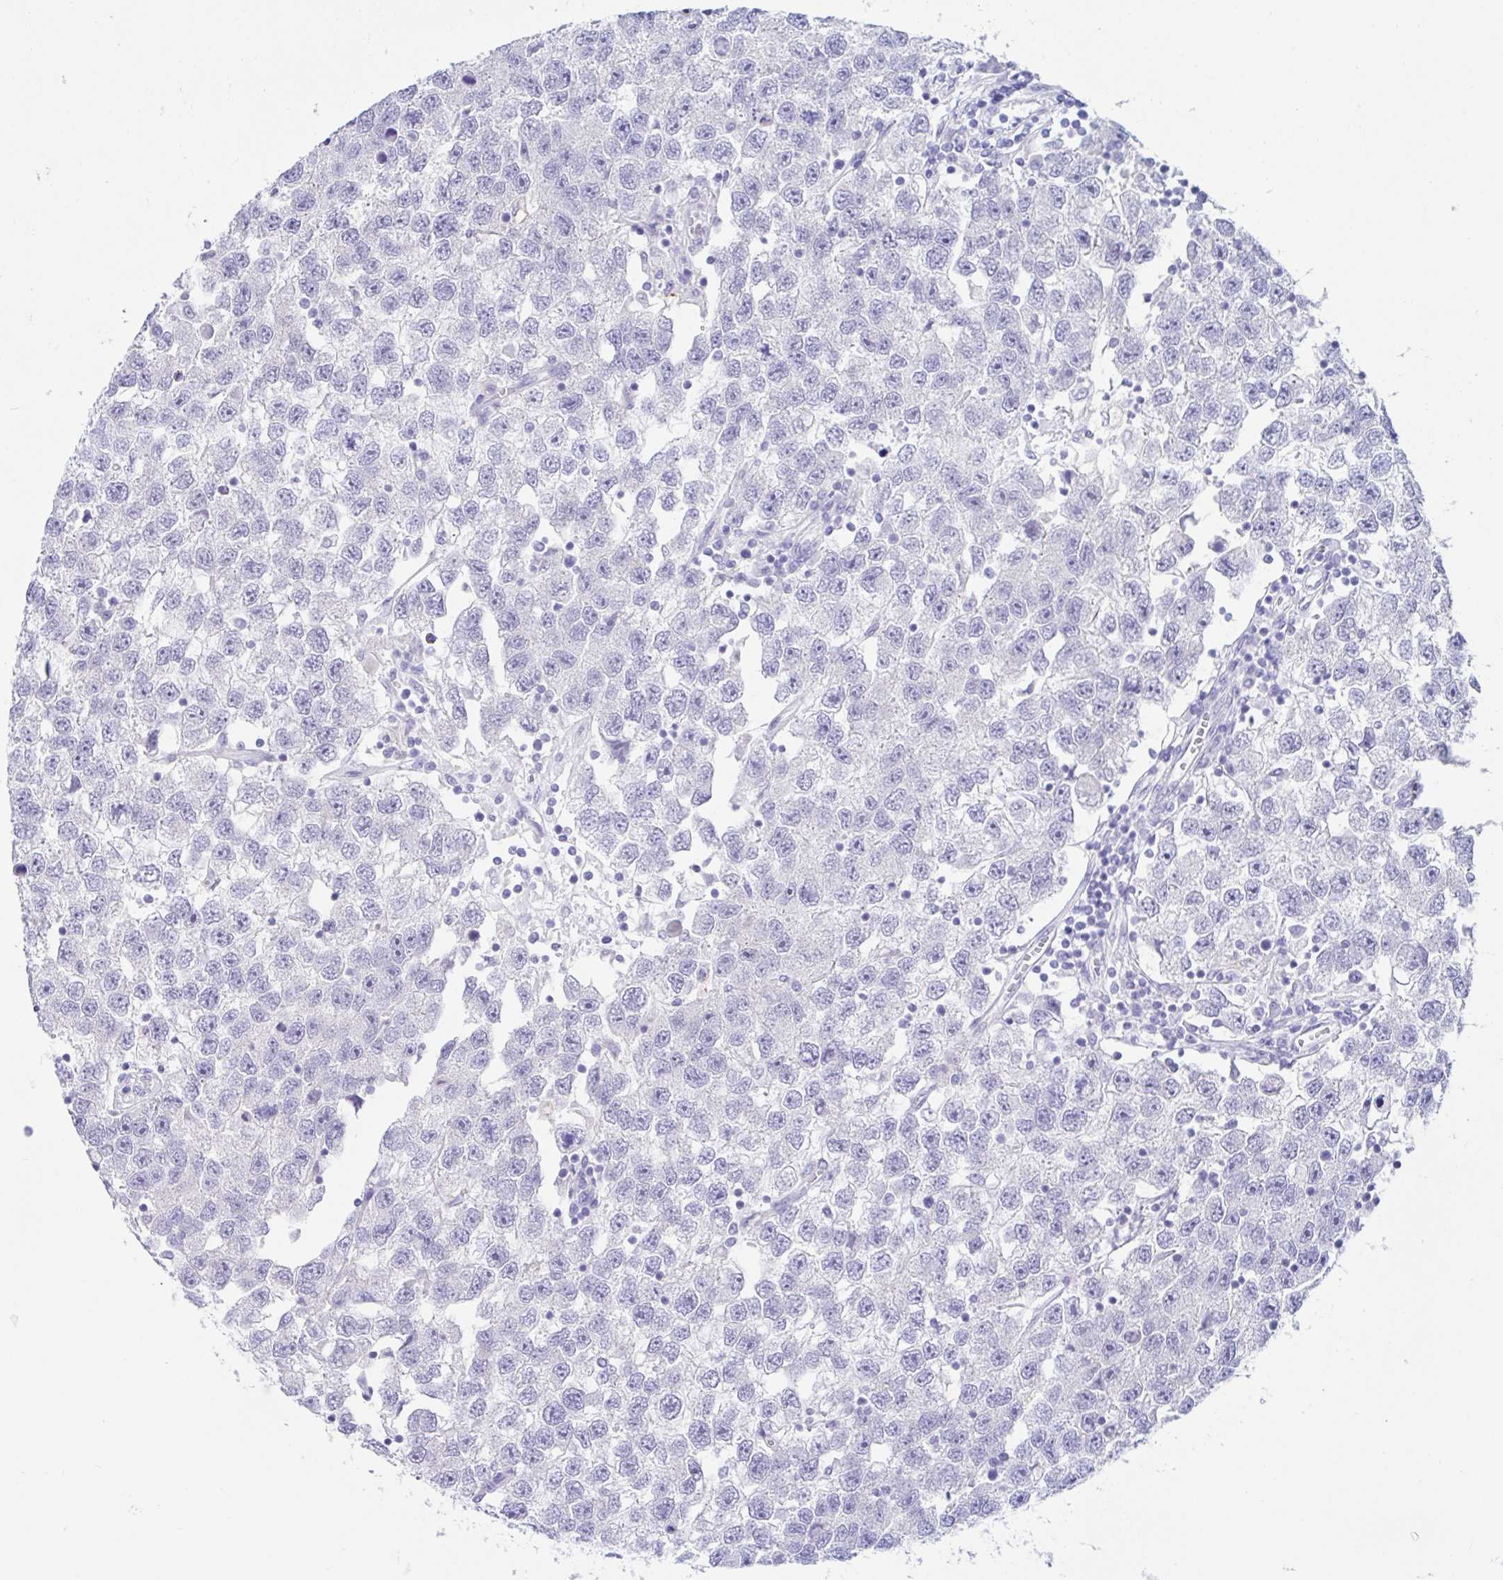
{"staining": {"intensity": "negative", "quantity": "none", "location": "none"}, "tissue": "testis cancer", "cell_type": "Tumor cells", "image_type": "cancer", "snomed": [{"axis": "morphology", "description": "Seminoma, NOS"}, {"axis": "topography", "description": "Testis"}], "caption": "Tumor cells are negative for protein expression in human testis seminoma.", "gene": "OR6N2", "patient": {"sex": "male", "age": 26}}